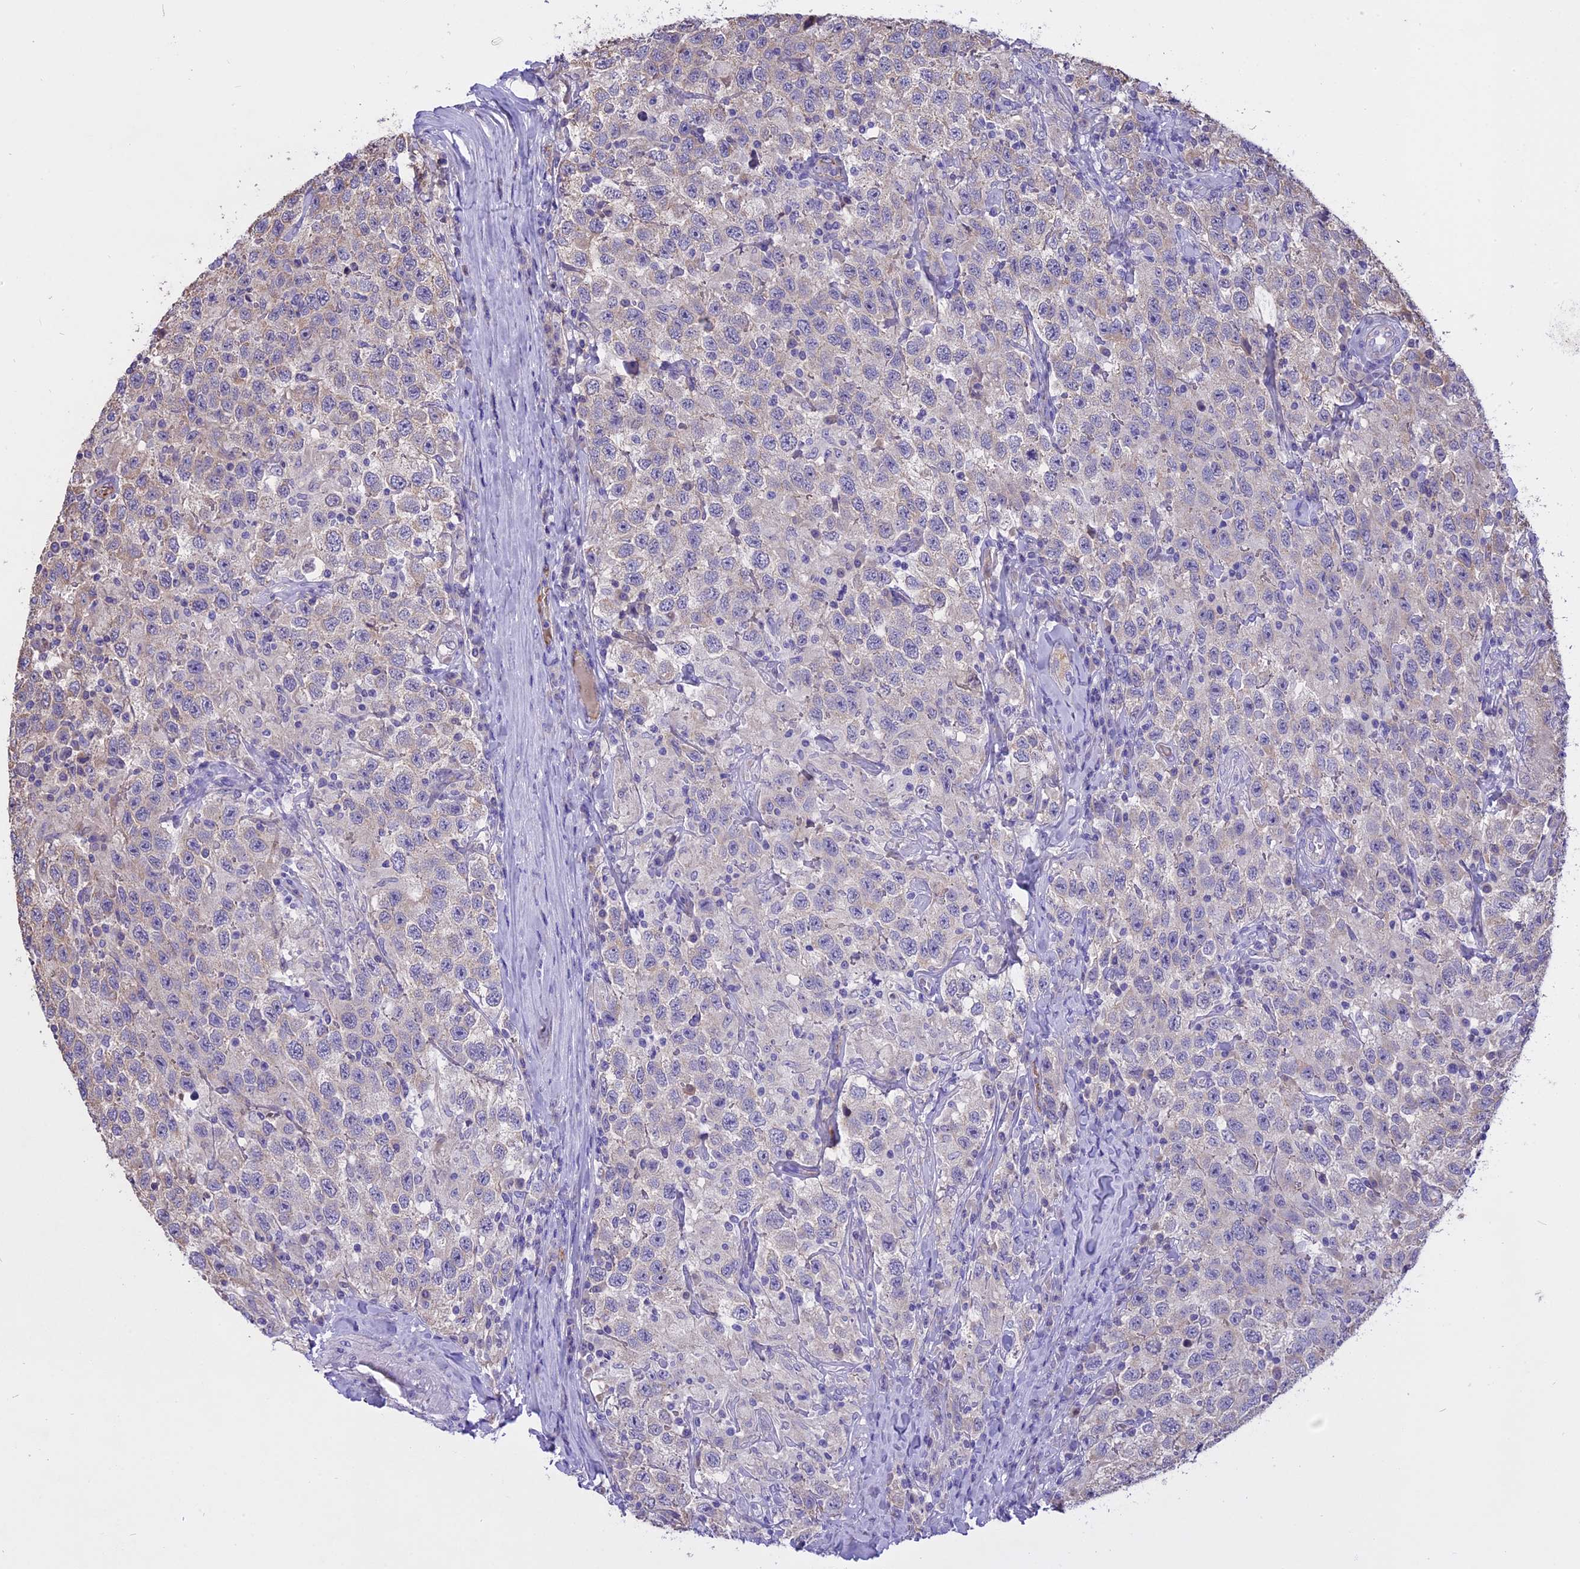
{"staining": {"intensity": "negative", "quantity": "none", "location": "none"}, "tissue": "testis cancer", "cell_type": "Tumor cells", "image_type": "cancer", "snomed": [{"axis": "morphology", "description": "Seminoma, NOS"}, {"axis": "topography", "description": "Testis"}], "caption": "Micrograph shows no protein expression in tumor cells of testis cancer tissue.", "gene": "WFDC2", "patient": {"sex": "male", "age": 41}}